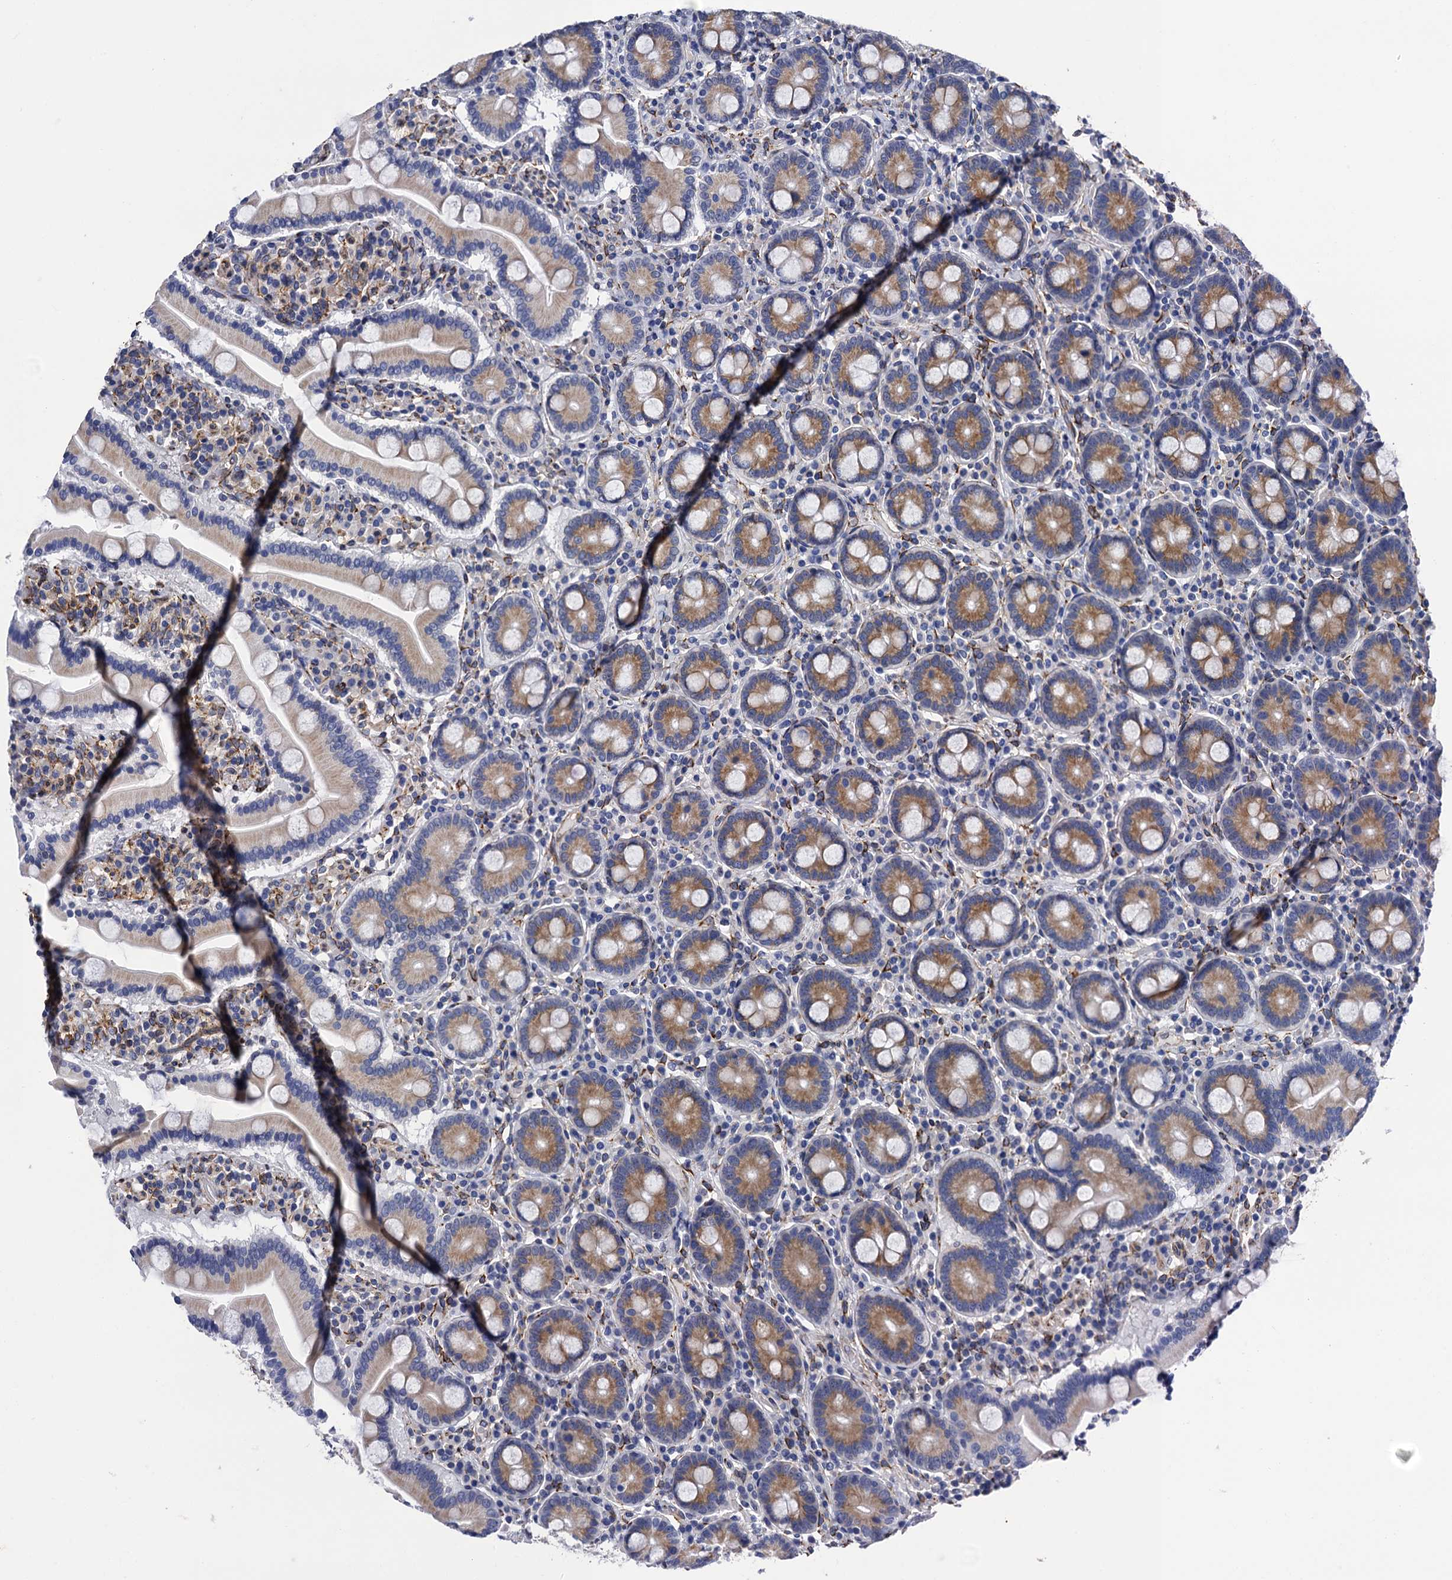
{"staining": {"intensity": "moderate", "quantity": ">75%", "location": "cytoplasmic/membranous"}, "tissue": "duodenum", "cell_type": "Glandular cells", "image_type": "normal", "snomed": [{"axis": "morphology", "description": "Normal tissue, NOS"}, {"axis": "topography", "description": "Duodenum"}], "caption": "Duodenum stained for a protein (brown) reveals moderate cytoplasmic/membranous positive expression in approximately >75% of glandular cells.", "gene": "POGLUT3", "patient": {"sex": "male", "age": 55}}